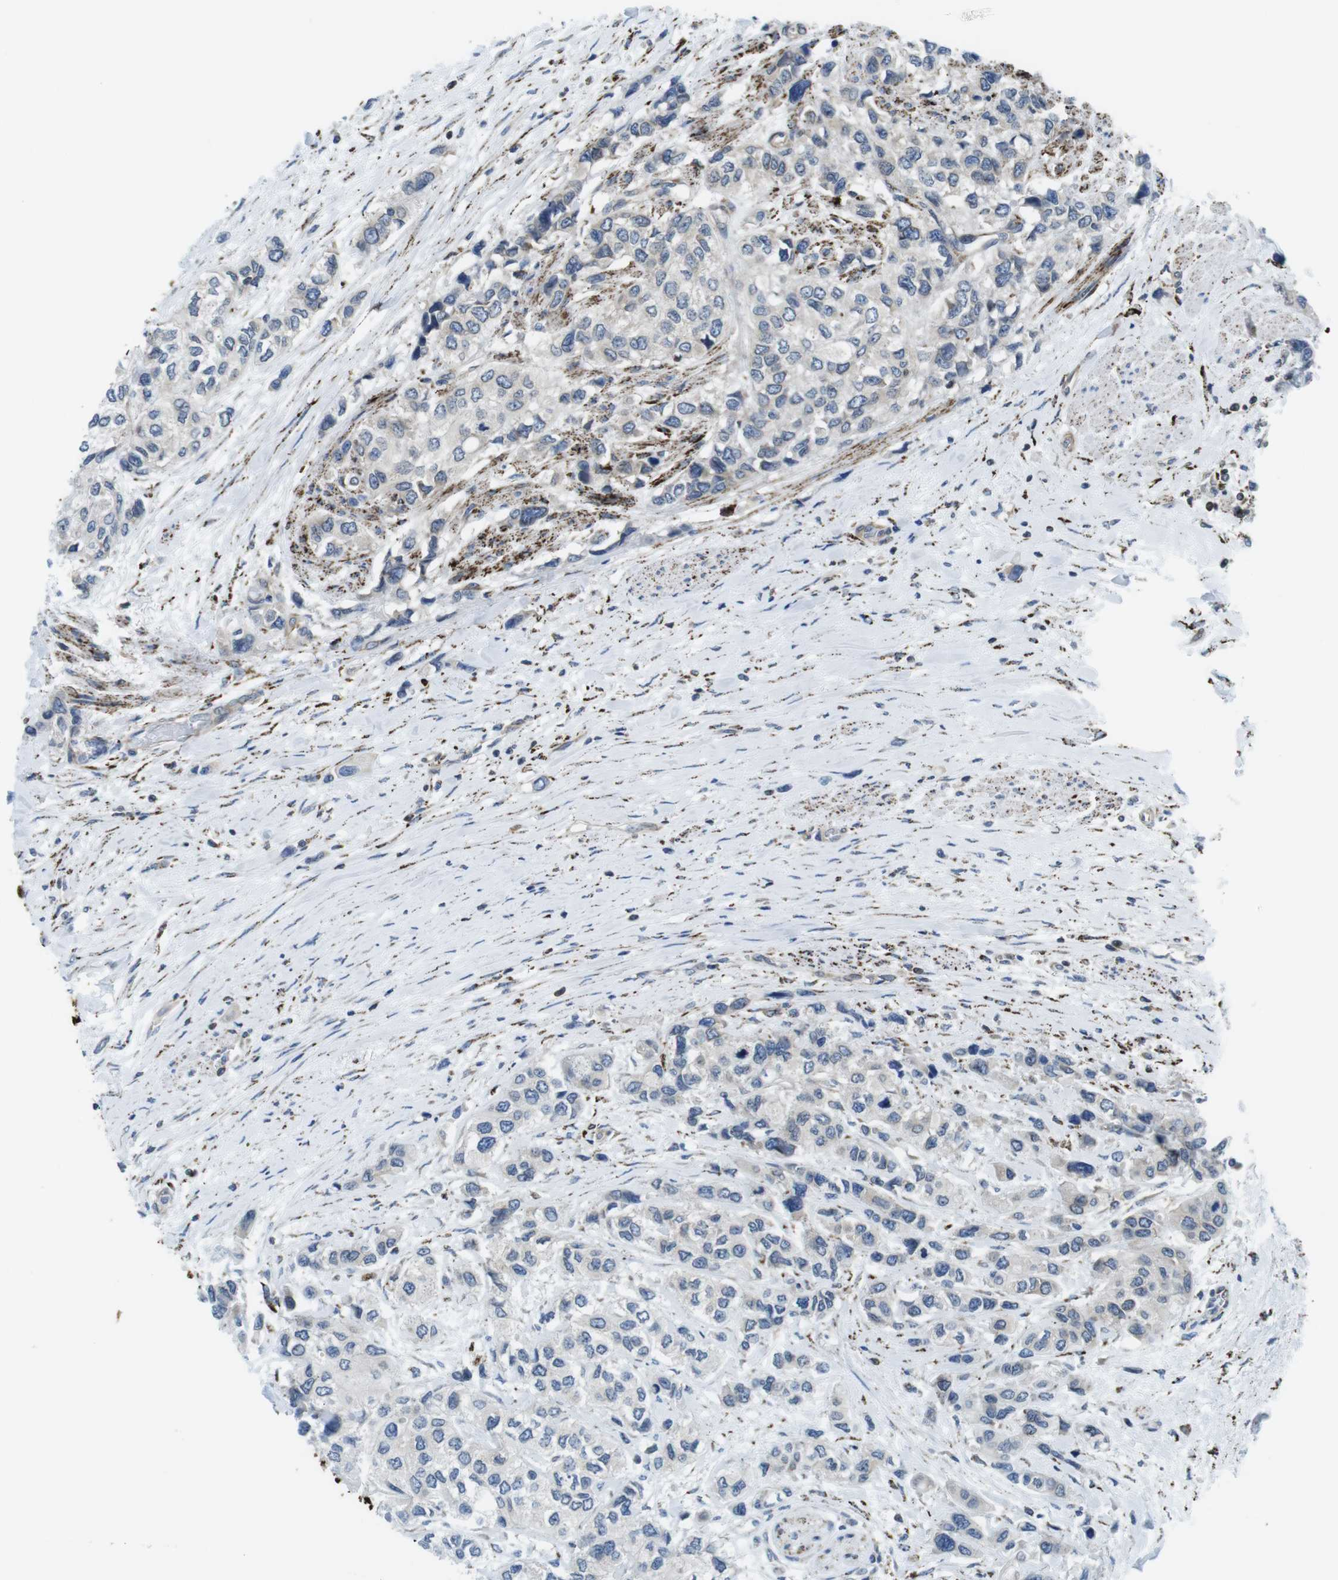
{"staining": {"intensity": "negative", "quantity": "none", "location": "none"}, "tissue": "urothelial cancer", "cell_type": "Tumor cells", "image_type": "cancer", "snomed": [{"axis": "morphology", "description": "Urothelial carcinoma, High grade"}, {"axis": "topography", "description": "Urinary bladder"}], "caption": "Urothelial carcinoma (high-grade) was stained to show a protein in brown. There is no significant positivity in tumor cells. Brightfield microscopy of IHC stained with DAB (3,3'-diaminobenzidine) (brown) and hematoxylin (blue), captured at high magnification.", "gene": "KCNE3", "patient": {"sex": "female", "age": 56}}